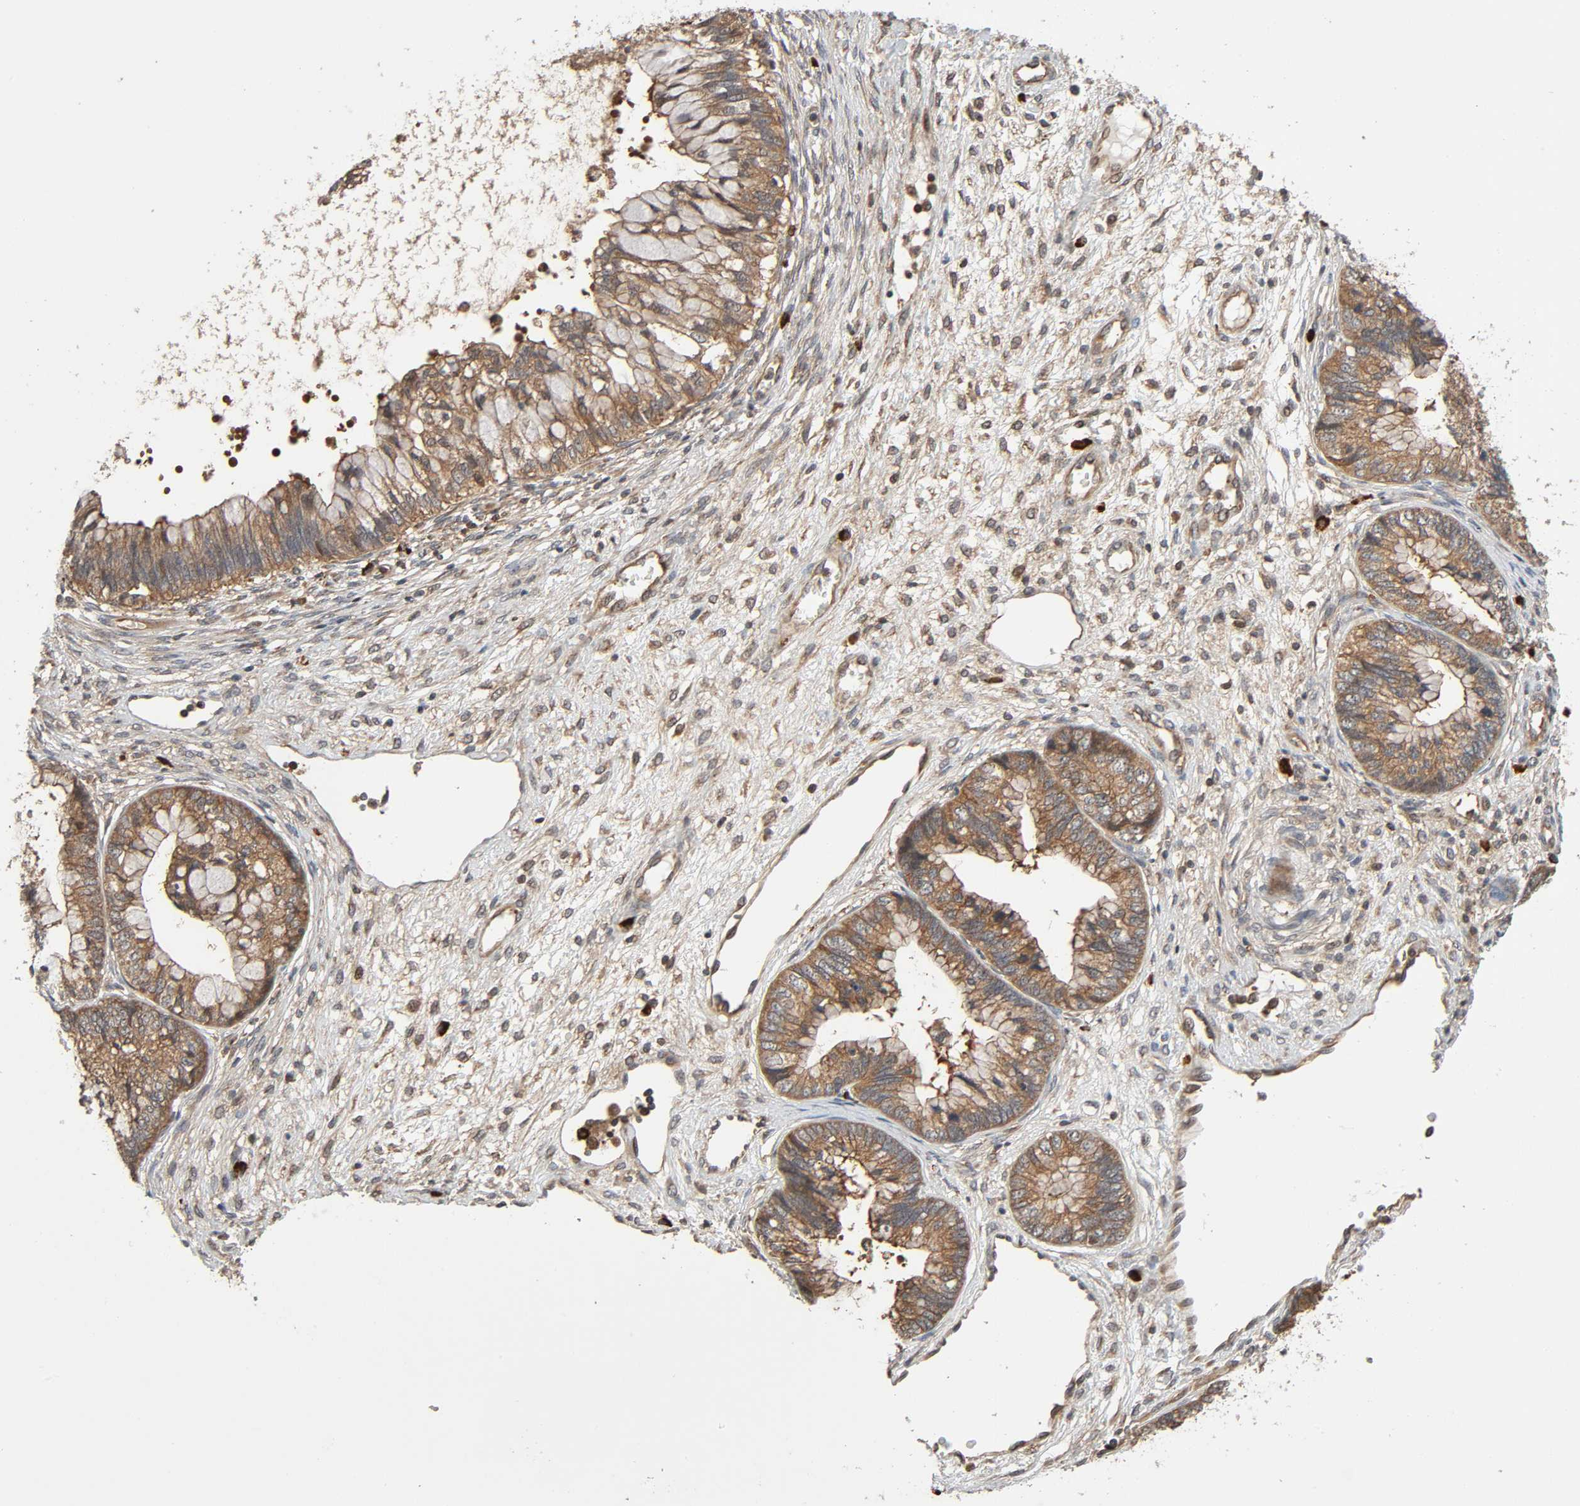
{"staining": {"intensity": "moderate", "quantity": ">75%", "location": "cytoplasmic/membranous"}, "tissue": "cervical cancer", "cell_type": "Tumor cells", "image_type": "cancer", "snomed": [{"axis": "morphology", "description": "Adenocarcinoma, NOS"}, {"axis": "topography", "description": "Cervix"}], "caption": "Immunohistochemical staining of human cervical cancer shows moderate cytoplasmic/membranous protein staining in approximately >75% of tumor cells.", "gene": "PPP2R1B", "patient": {"sex": "female", "age": 44}}